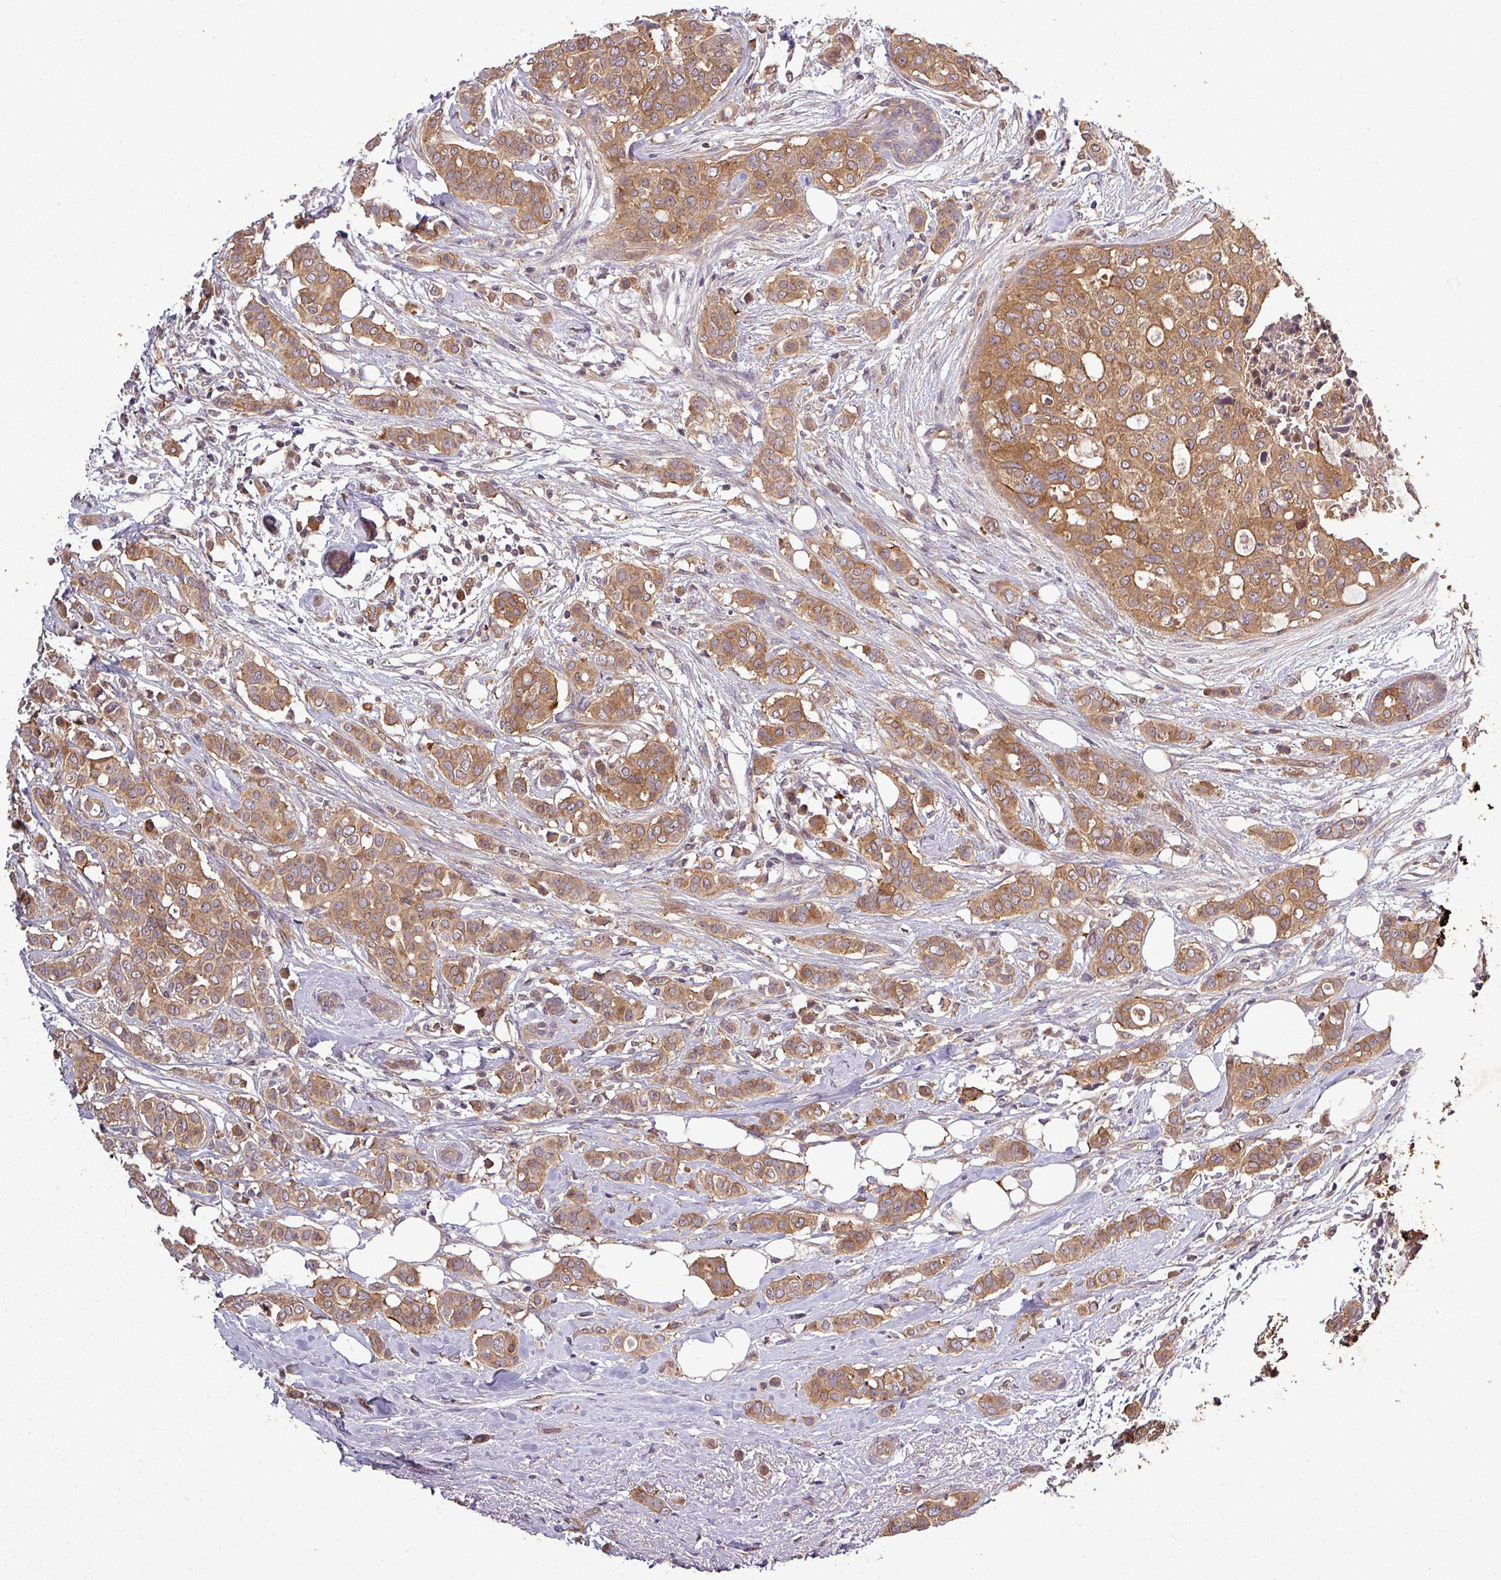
{"staining": {"intensity": "moderate", "quantity": ">75%", "location": "cytoplasmic/membranous"}, "tissue": "breast cancer", "cell_type": "Tumor cells", "image_type": "cancer", "snomed": [{"axis": "morphology", "description": "Lobular carcinoma"}, {"axis": "topography", "description": "Breast"}], "caption": "This photomicrograph reveals immunohistochemistry staining of human breast lobular carcinoma, with medium moderate cytoplasmic/membranous positivity in about >75% of tumor cells.", "gene": "SIRPB2", "patient": {"sex": "female", "age": 51}}